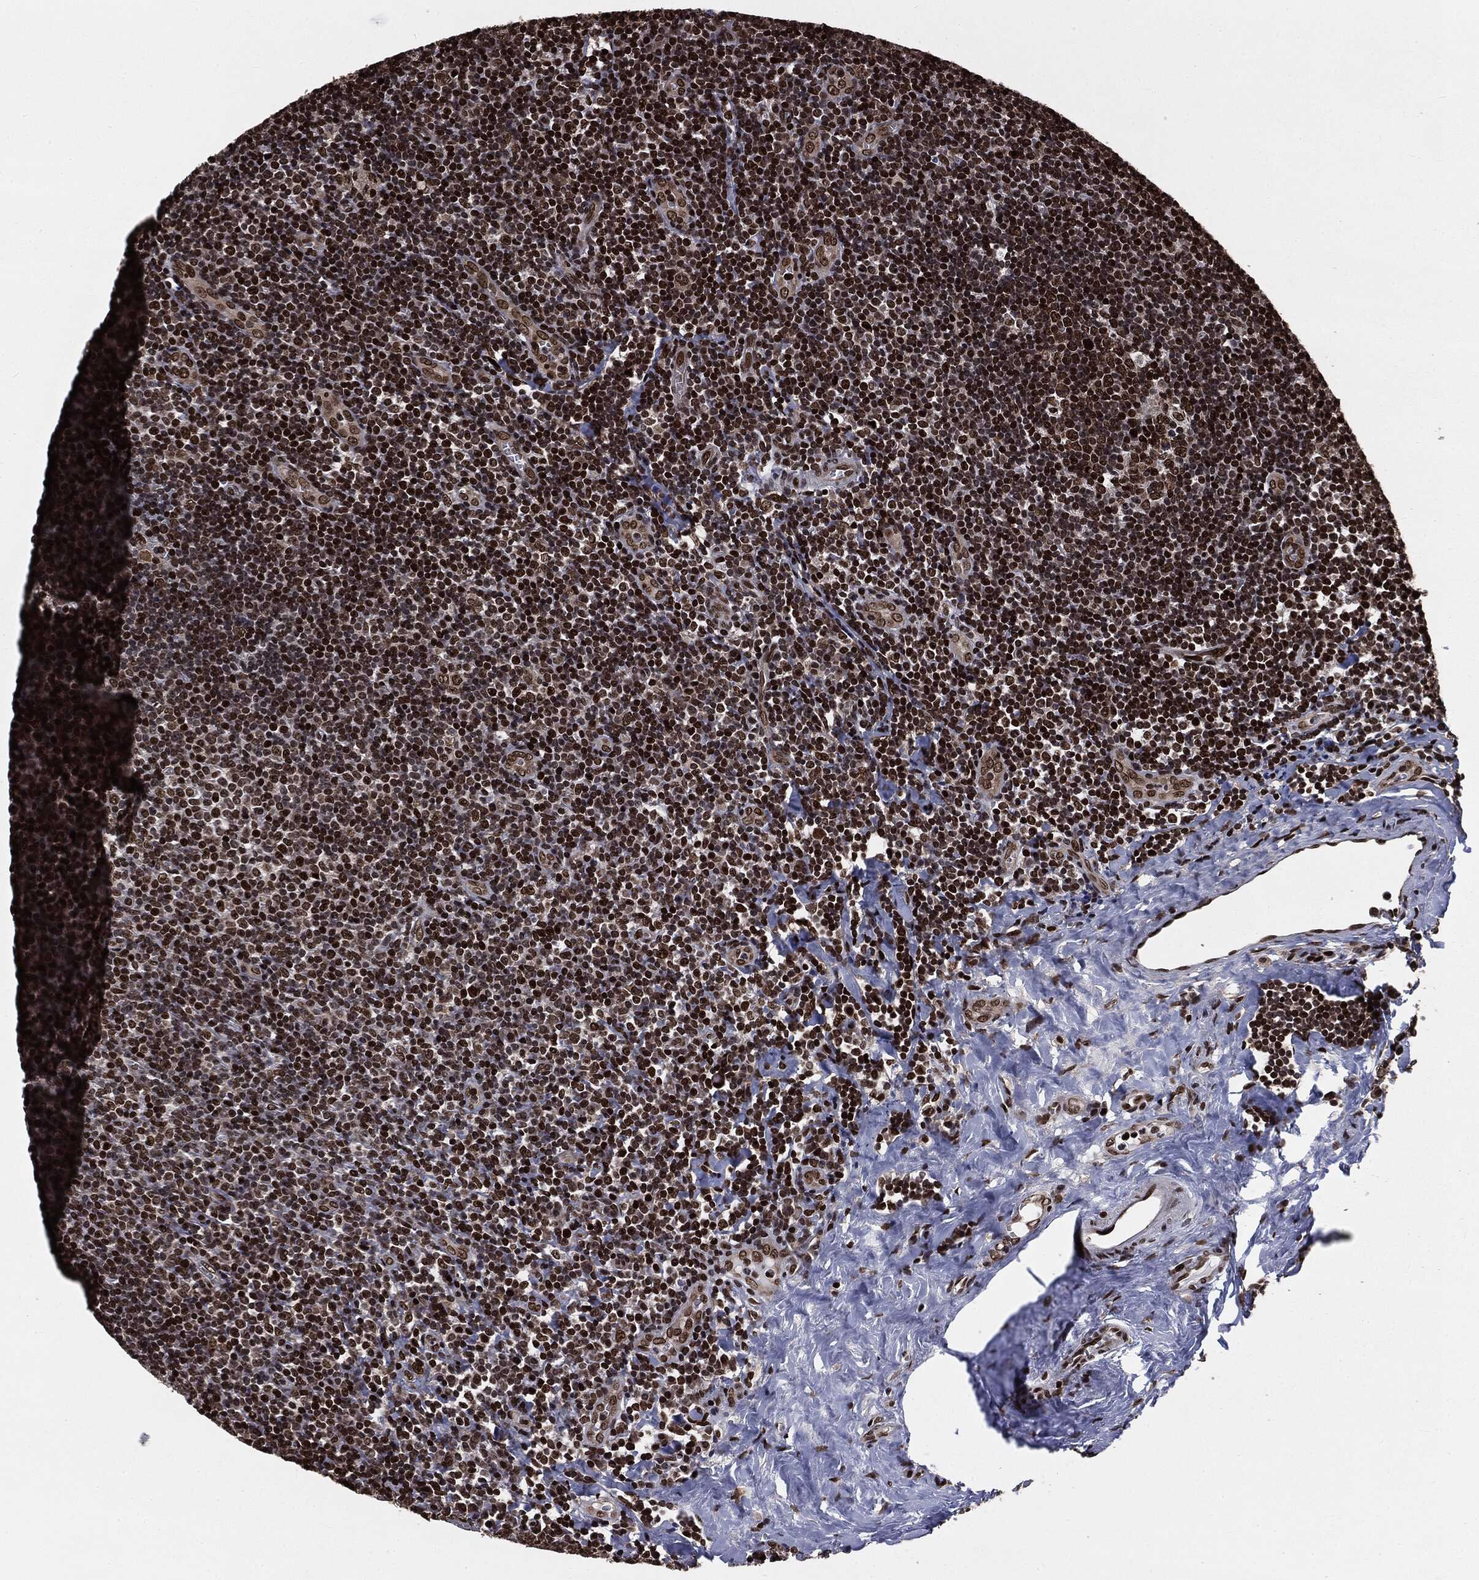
{"staining": {"intensity": "strong", "quantity": ">75%", "location": "nuclear"}, "tissue": "tonsil", "cell_type": "Germinal center cells", "image_type": "normal", "snomed": [{"axis": "morphology", "description": "Normal tissue, NOS"}, {"axis": "morphology", "description": "Inflammation, NOS"}, {"axis": "topography", "description": "Tonsil"}], "caption": "Tonsil stained with immunohistochemistry demonstrates strong nuclear expression in about >75% of germinal center cells. (DAB = brown stain, brightfield microscopy at high magnification).", "gene": "DVL2", "patient": {"sex": "female", "age": 31}}